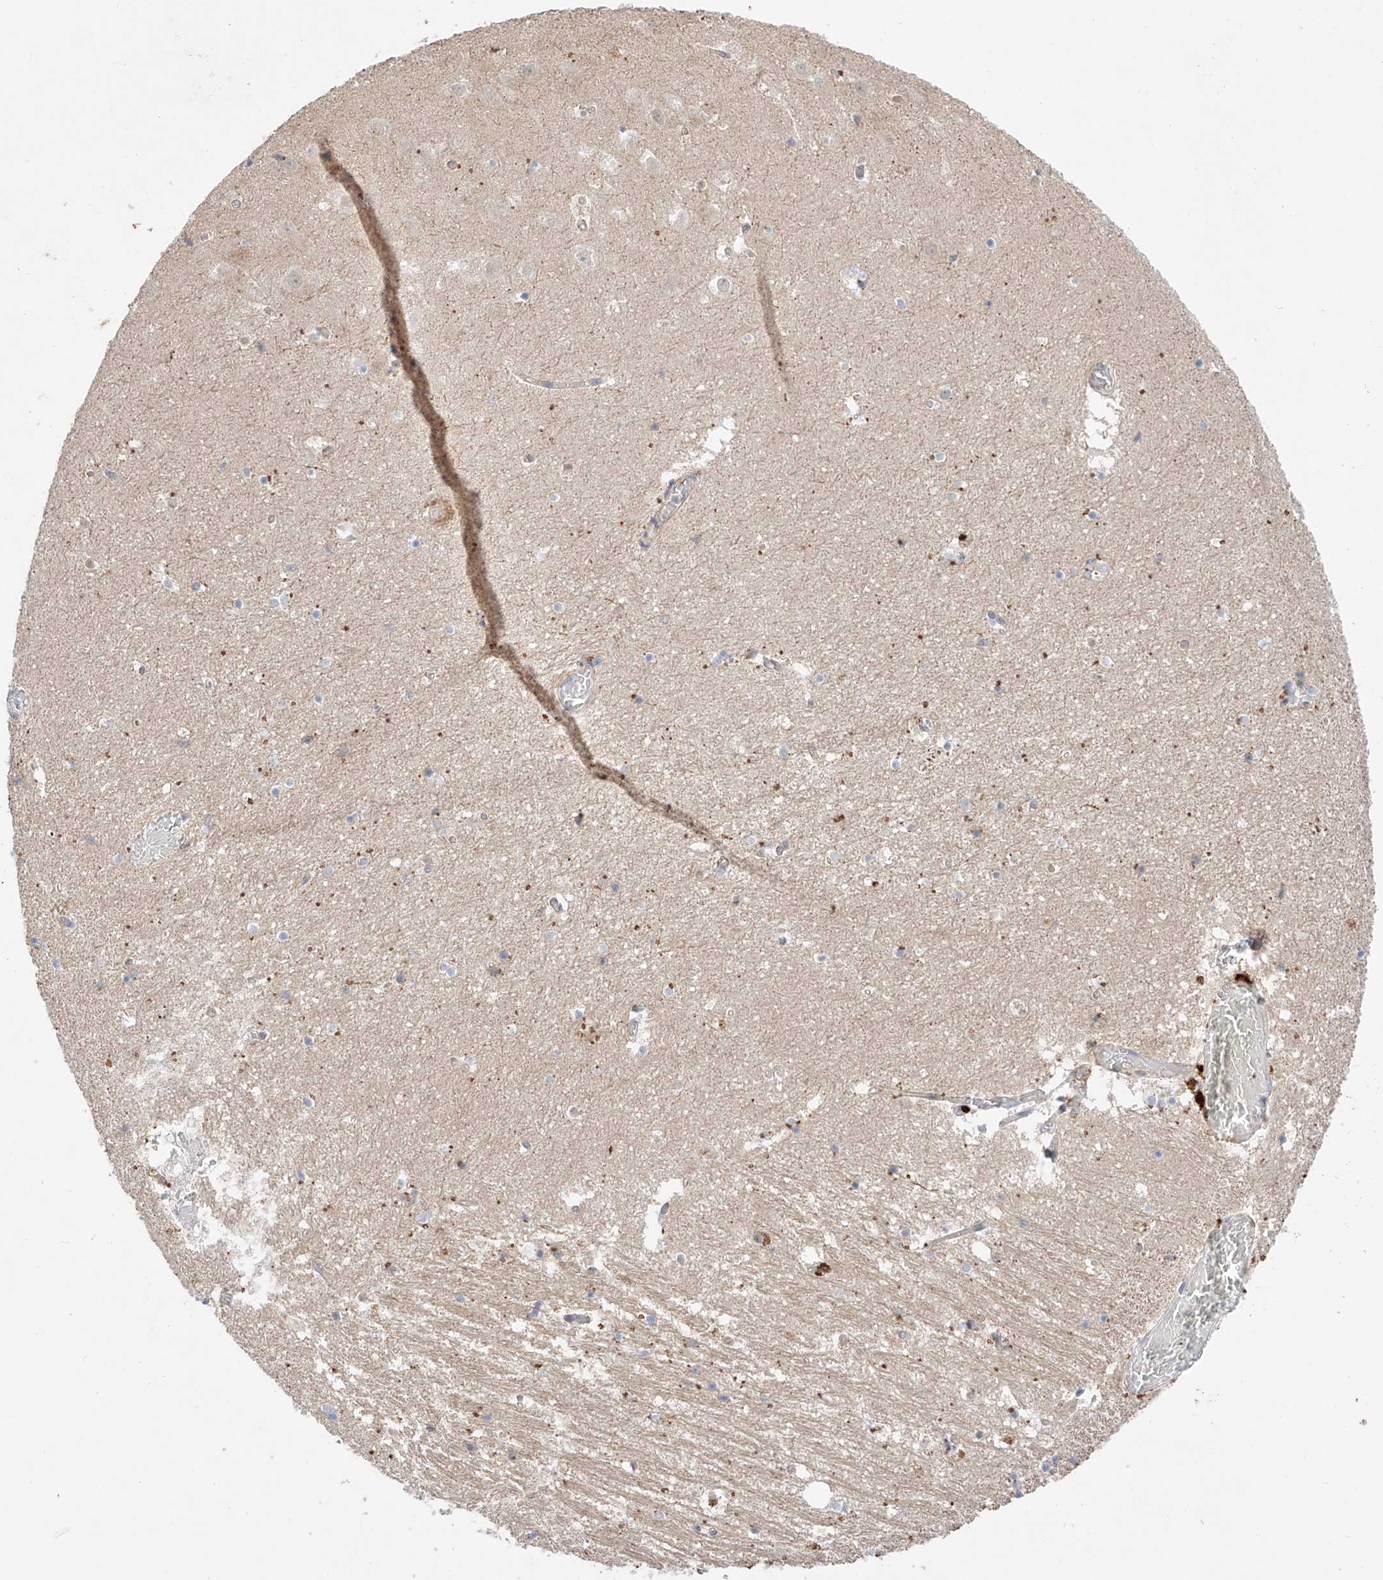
{"staining": {"intensity": "negative", "quantity": "none", "location": "none"}, "tissue": "hippocampus", "cell_type": "Glial cells", "image_type": "normal", "snomed": [{"axis": "morphology", "description": "Normal tissue, NOS"}, {"axis": "topography", "description": "Hippocampus"}], "caption": "Immunohistochemistry (IHC) micrograph of unremarkable hippocampus stained for a protein (brown), which demonstrates no staining in glial cells. (Brightfield microscopy of DAB IHC at high magnification).", "gene": "GCNT1", "patient": {"sex": "female", "age": 52}}